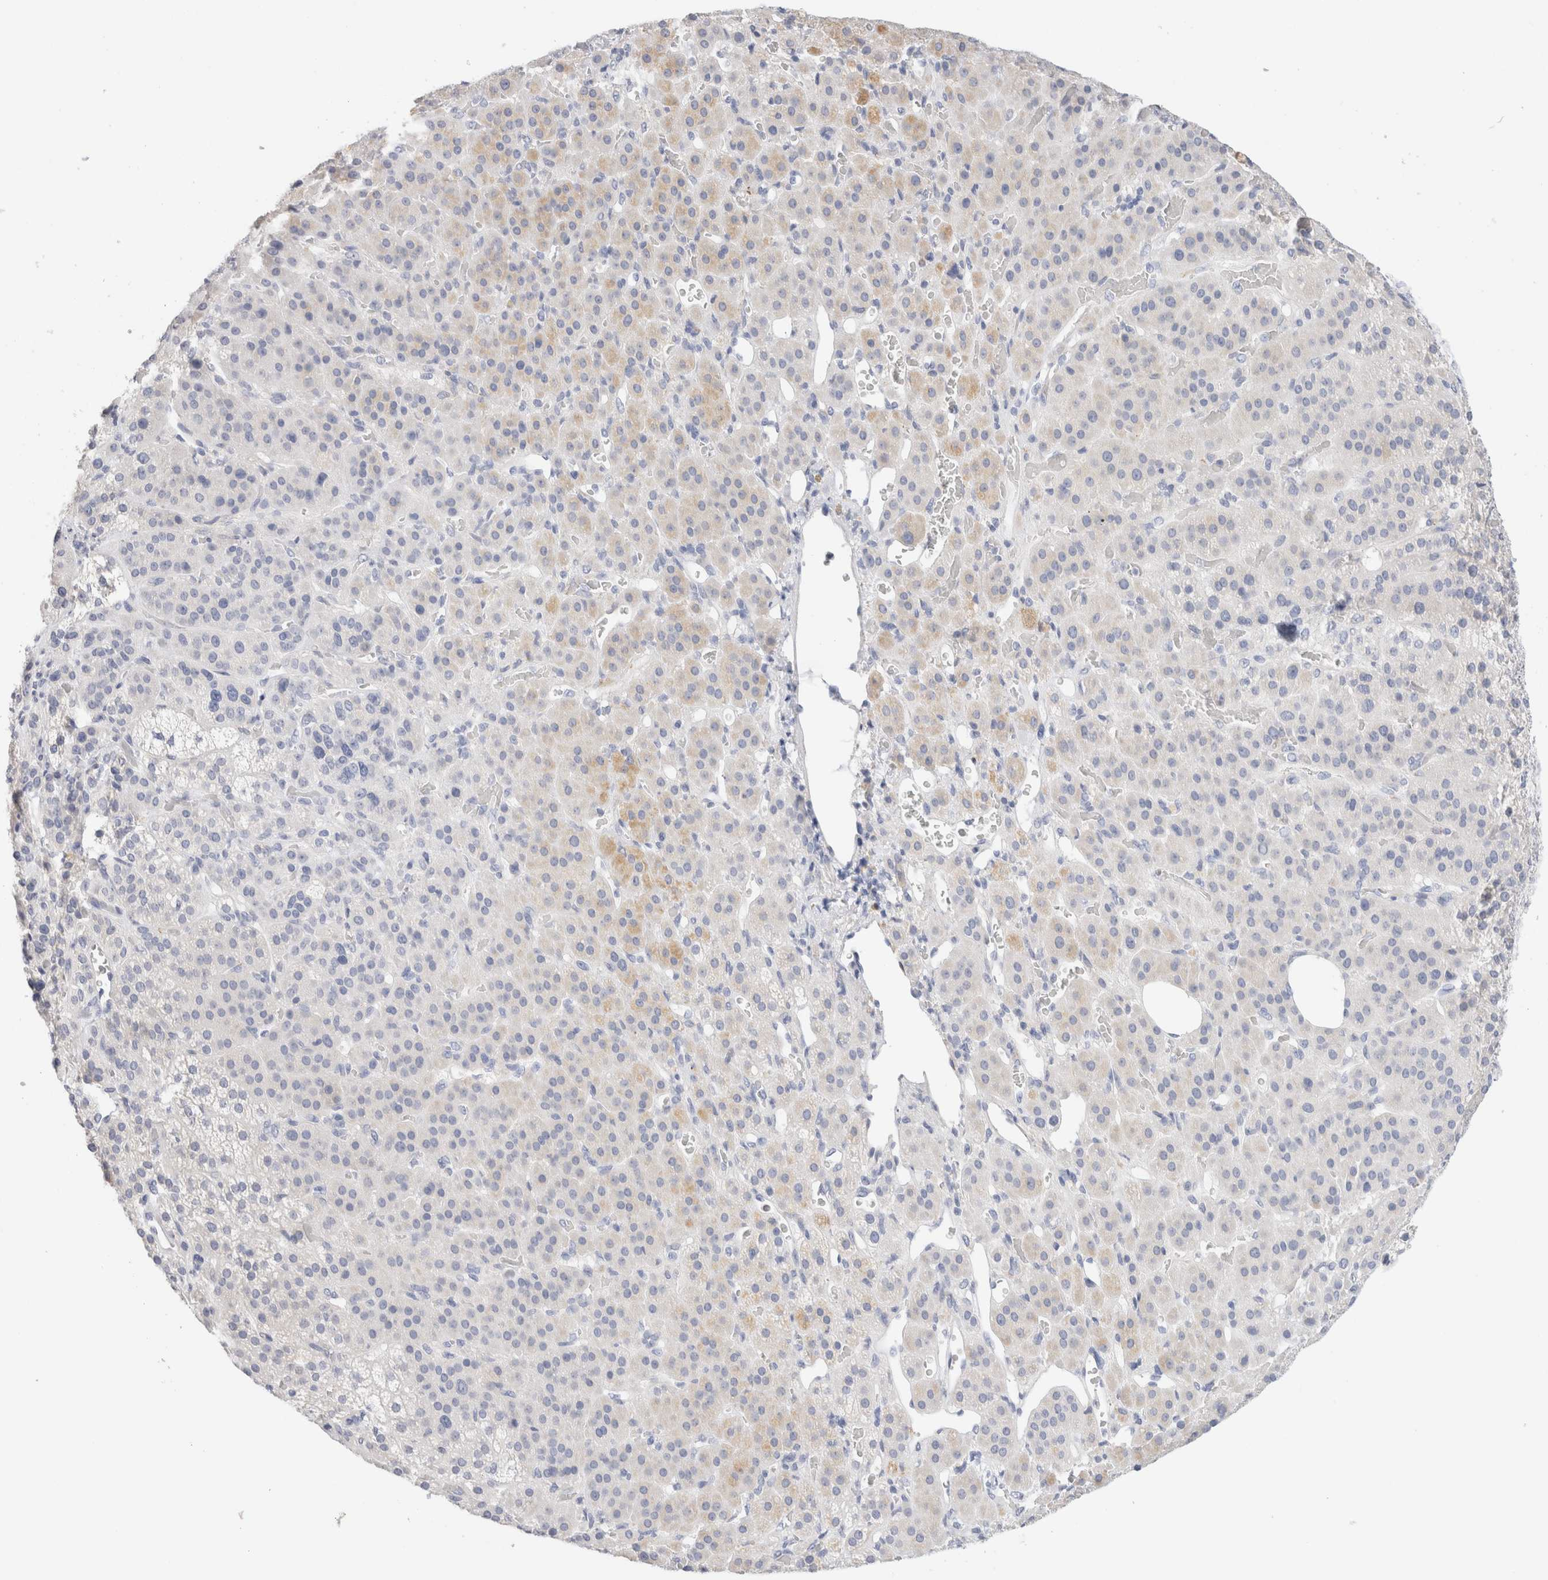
{"staining": {"intensity": "weak", "quantity": "<25%", "location": "cytoplasmic/membranous"}, "tissue": "adrenal gland", "cell_type": "Glandular cells", "image_type": "normal", "snomed": [{"axis": "morphology", "description": "Normal tissue, NOS"}, {"axis": "topography", "description": "Adrenal gland"}], "caption": "A high-resolution image shows IHC staining of unremarkable adrenal gland, which displays no significant staining in glandular cells.", "gene": "GADD45G", "patient": {"sex": "male", "age": 57}}